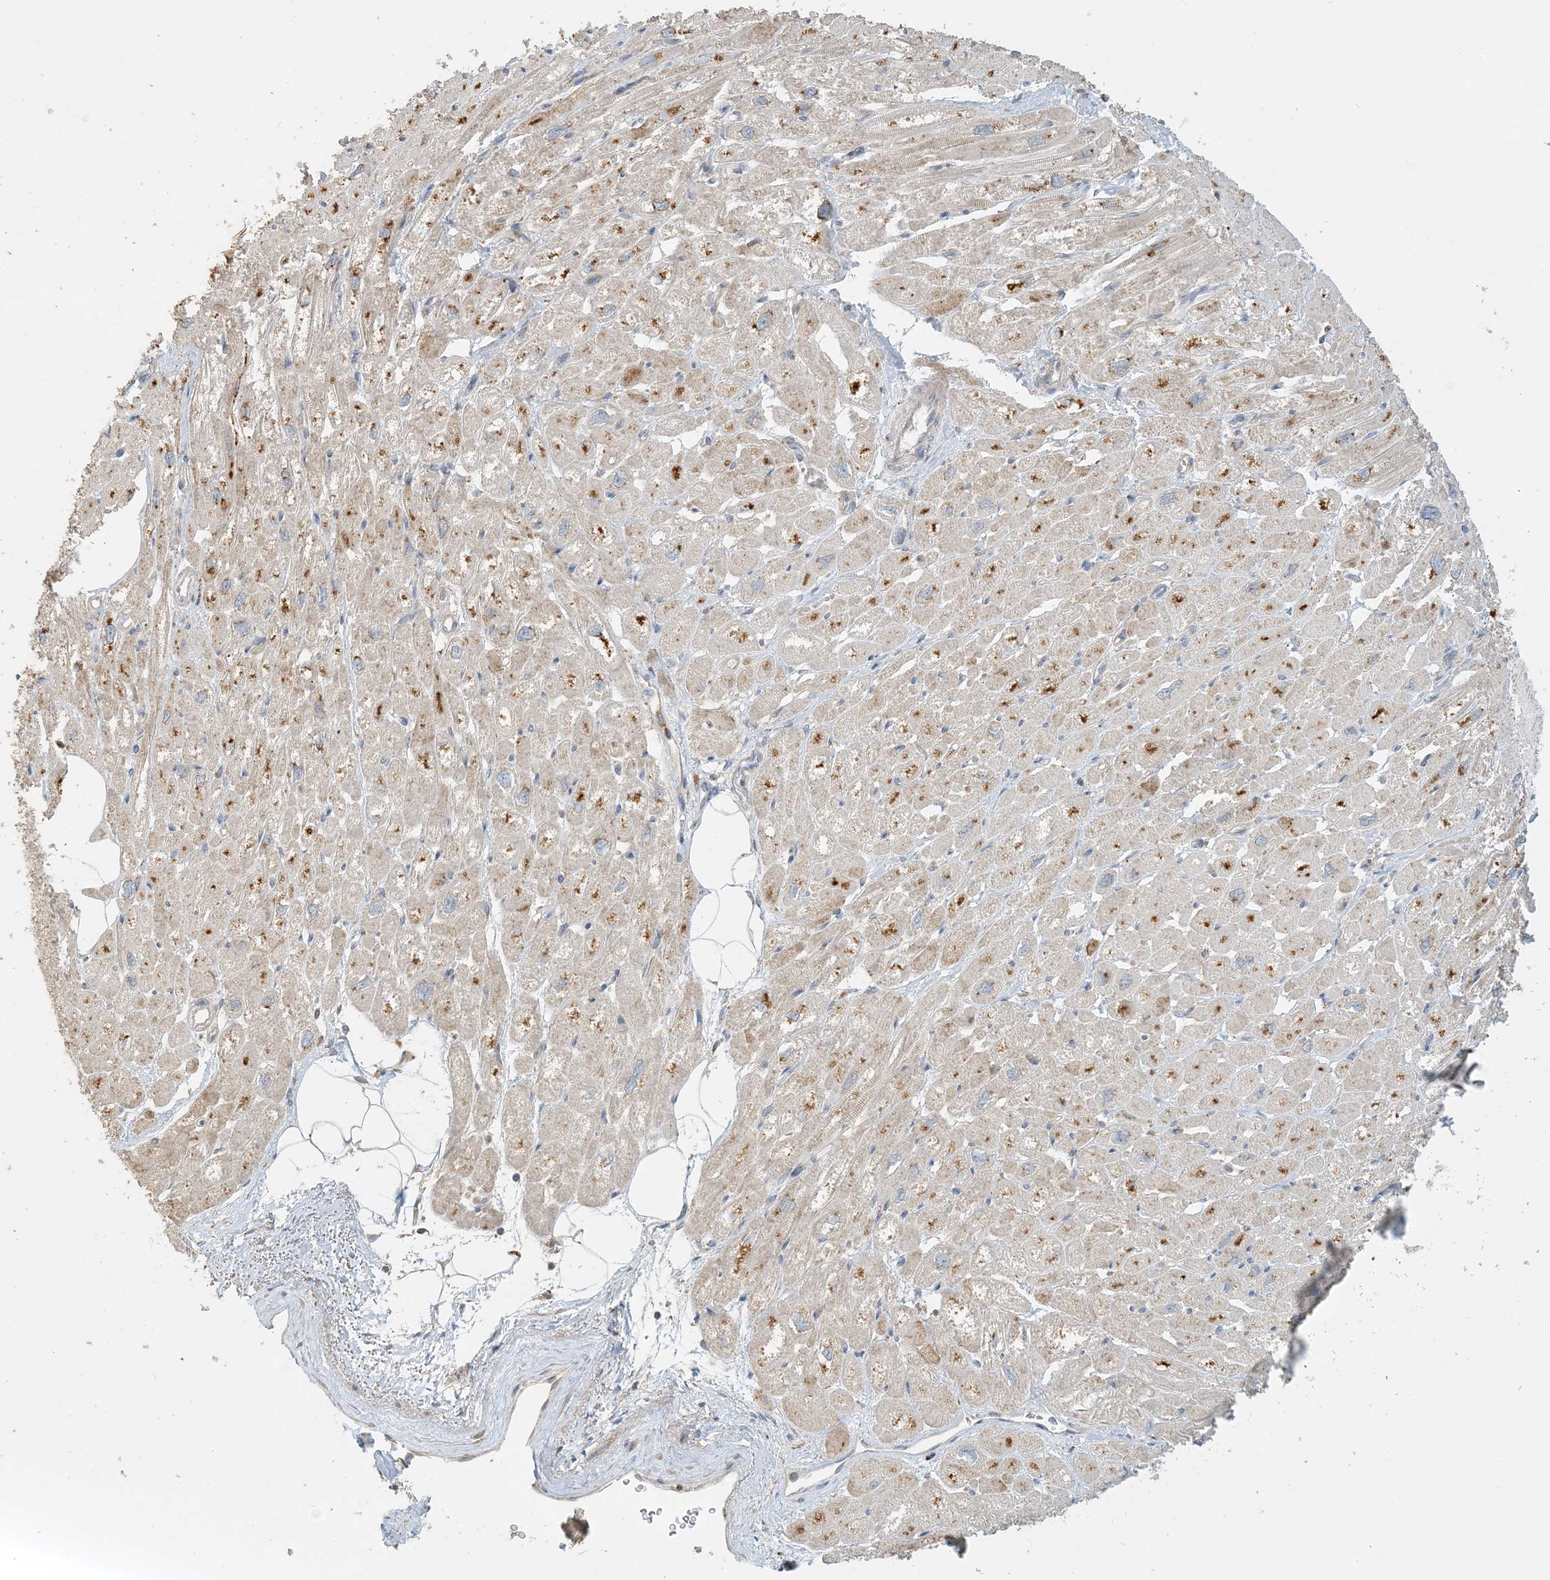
{"staining": {"intensity": "moderate", "quantity": ">75%", "location": "cytoplasmic/membranous"}, "tissue": "heart muscle", "cell_type": "Cardiomyocytes", "image_type": "normal", "snomed": [{"axis": "morphology", "description": "Normal tissue, NOS"}, {"axis": "topography", "description": "Heart"}], "caption": "A medium amount of moderate cytoplasmic/membranous staining is seen in about >75% of cardiomyocytes in benign heart muscle. (brown staining indicates protein expression, while blue staining denotes nuclei).", "gene": "SPPL2A", "patient": {"sex": "male", "age": 50}}